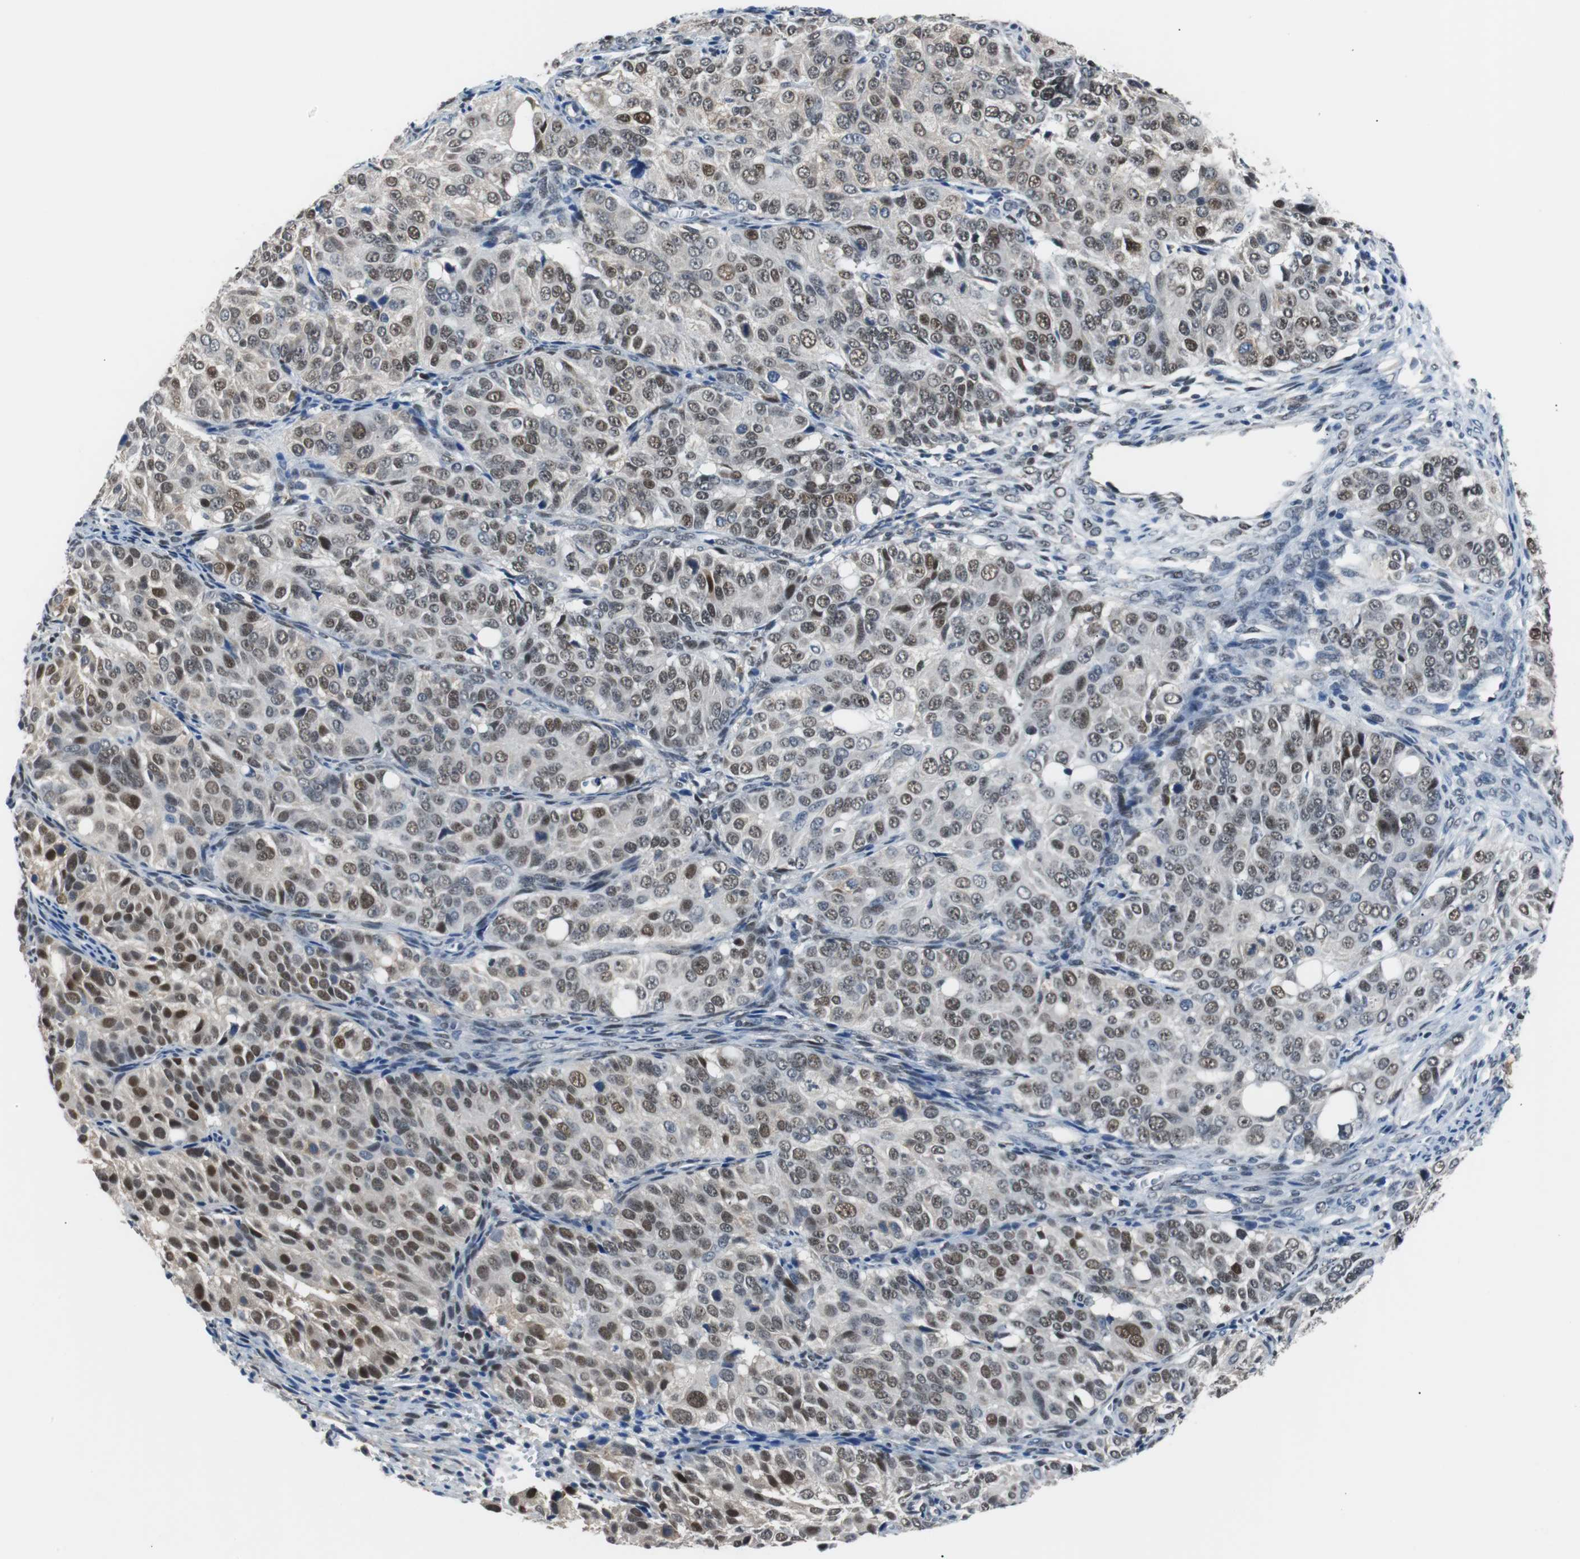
{"staining": {"intensity": "moderate", "quantity": "25%-75%", "location": "nuclear"}, "tissue": "ovarian cancer", "cell_type": "Tumor cells", "image_type": "cancer", "snomed": [{"axis": "morphology", "description": "Carcinoma, endometroid"}, {"axis": "topography", "description": "Ovary"}], "caption": "Moderate nuclear staining is appreciated in about 25%-75% of tumor cells in ovarian endometroid carcinoma.", "gene": "USP28", "patient": {"sex": "female", "age": 51}}